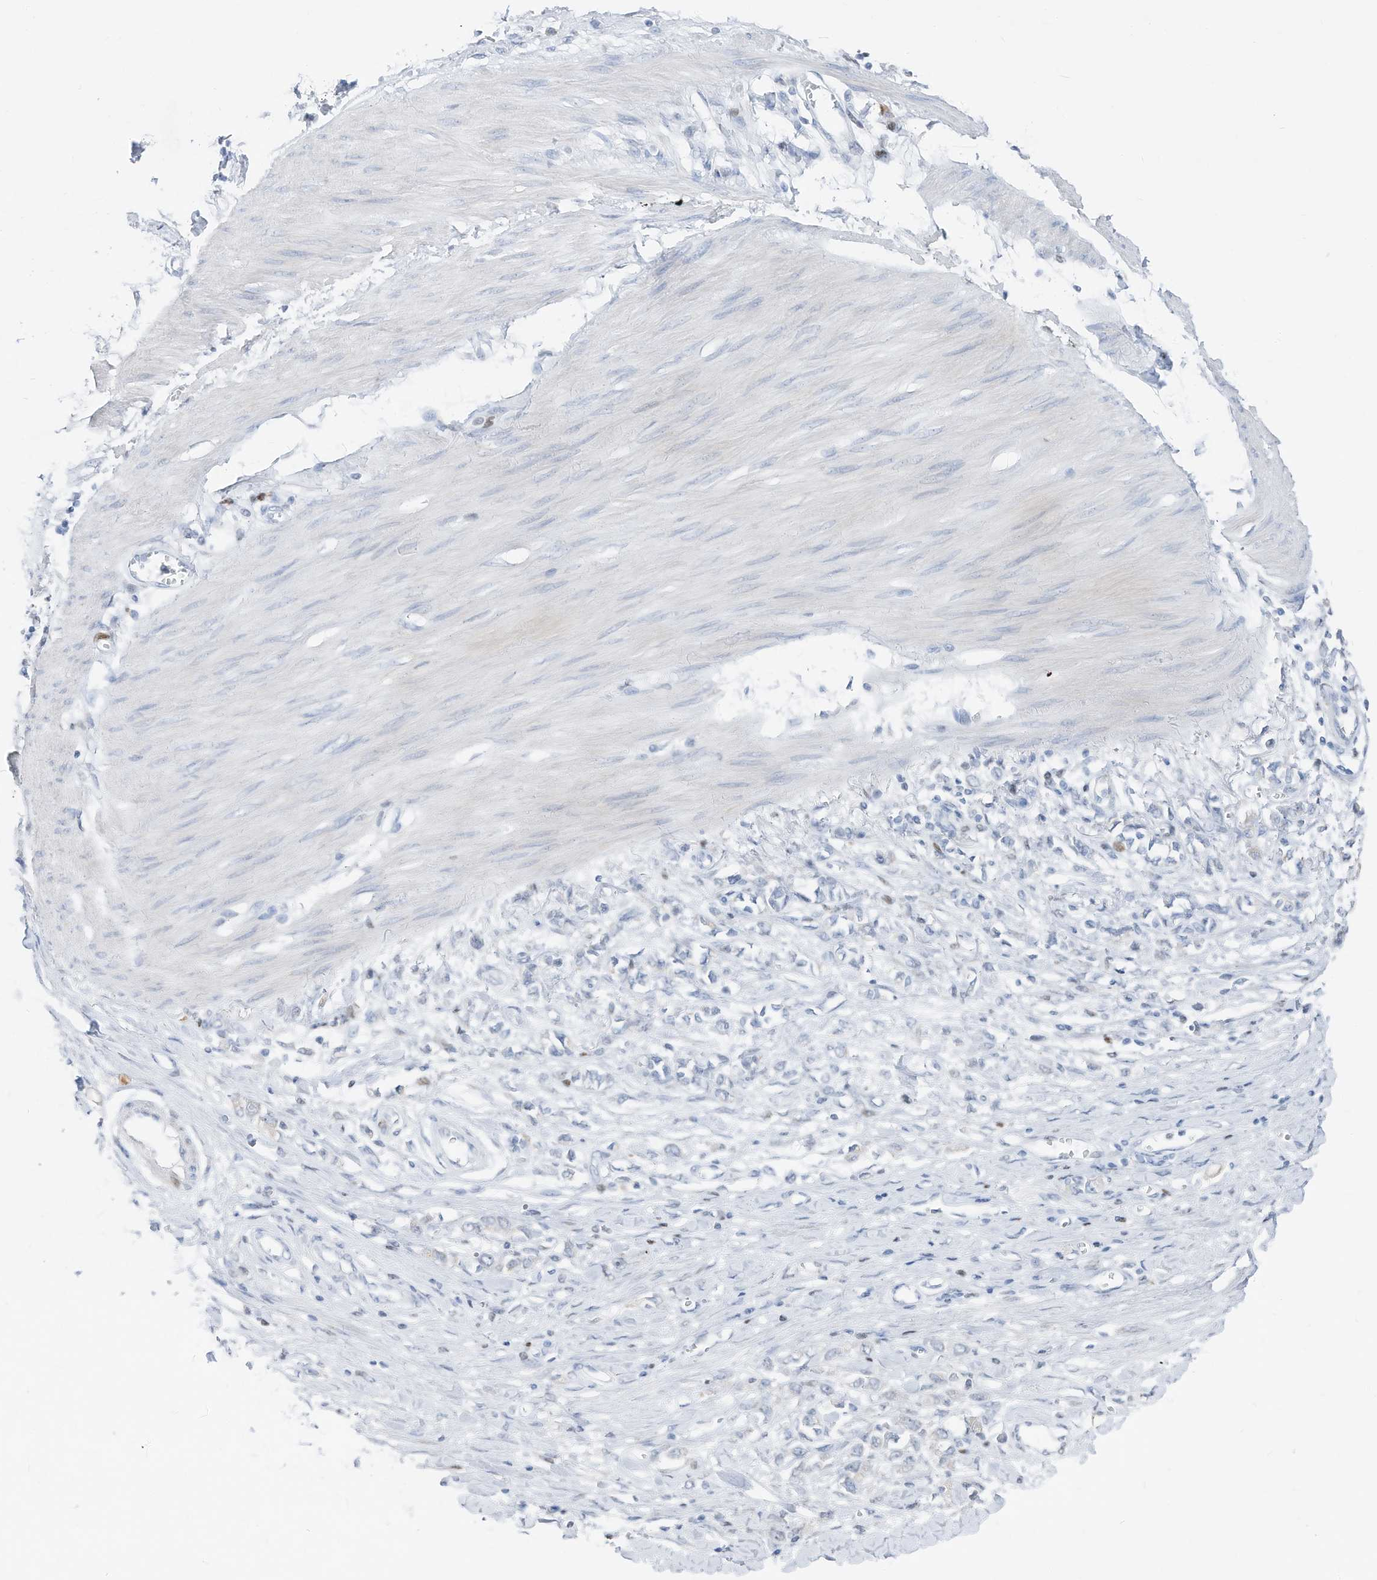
{"staining": {"intensity": "negative", "quantity": "none", "location": "none"}, "tissue": "stomach cancer", "cell_type": "Tumor cells", "image_type": "cancer", "snomed": [{"axis": "morphology", "description": "Adenocarcinoma, NOS"}, {"axis": "topography", "description": "Stomach"}], "caption": "DAB (3,3'-diaminobenzidine) immunohistochemical staining of human stomach cancer exhibits no significant positivity in tumor cells.", "gene": "FRS3", "patient": {"sex": "female", "age": 76}}